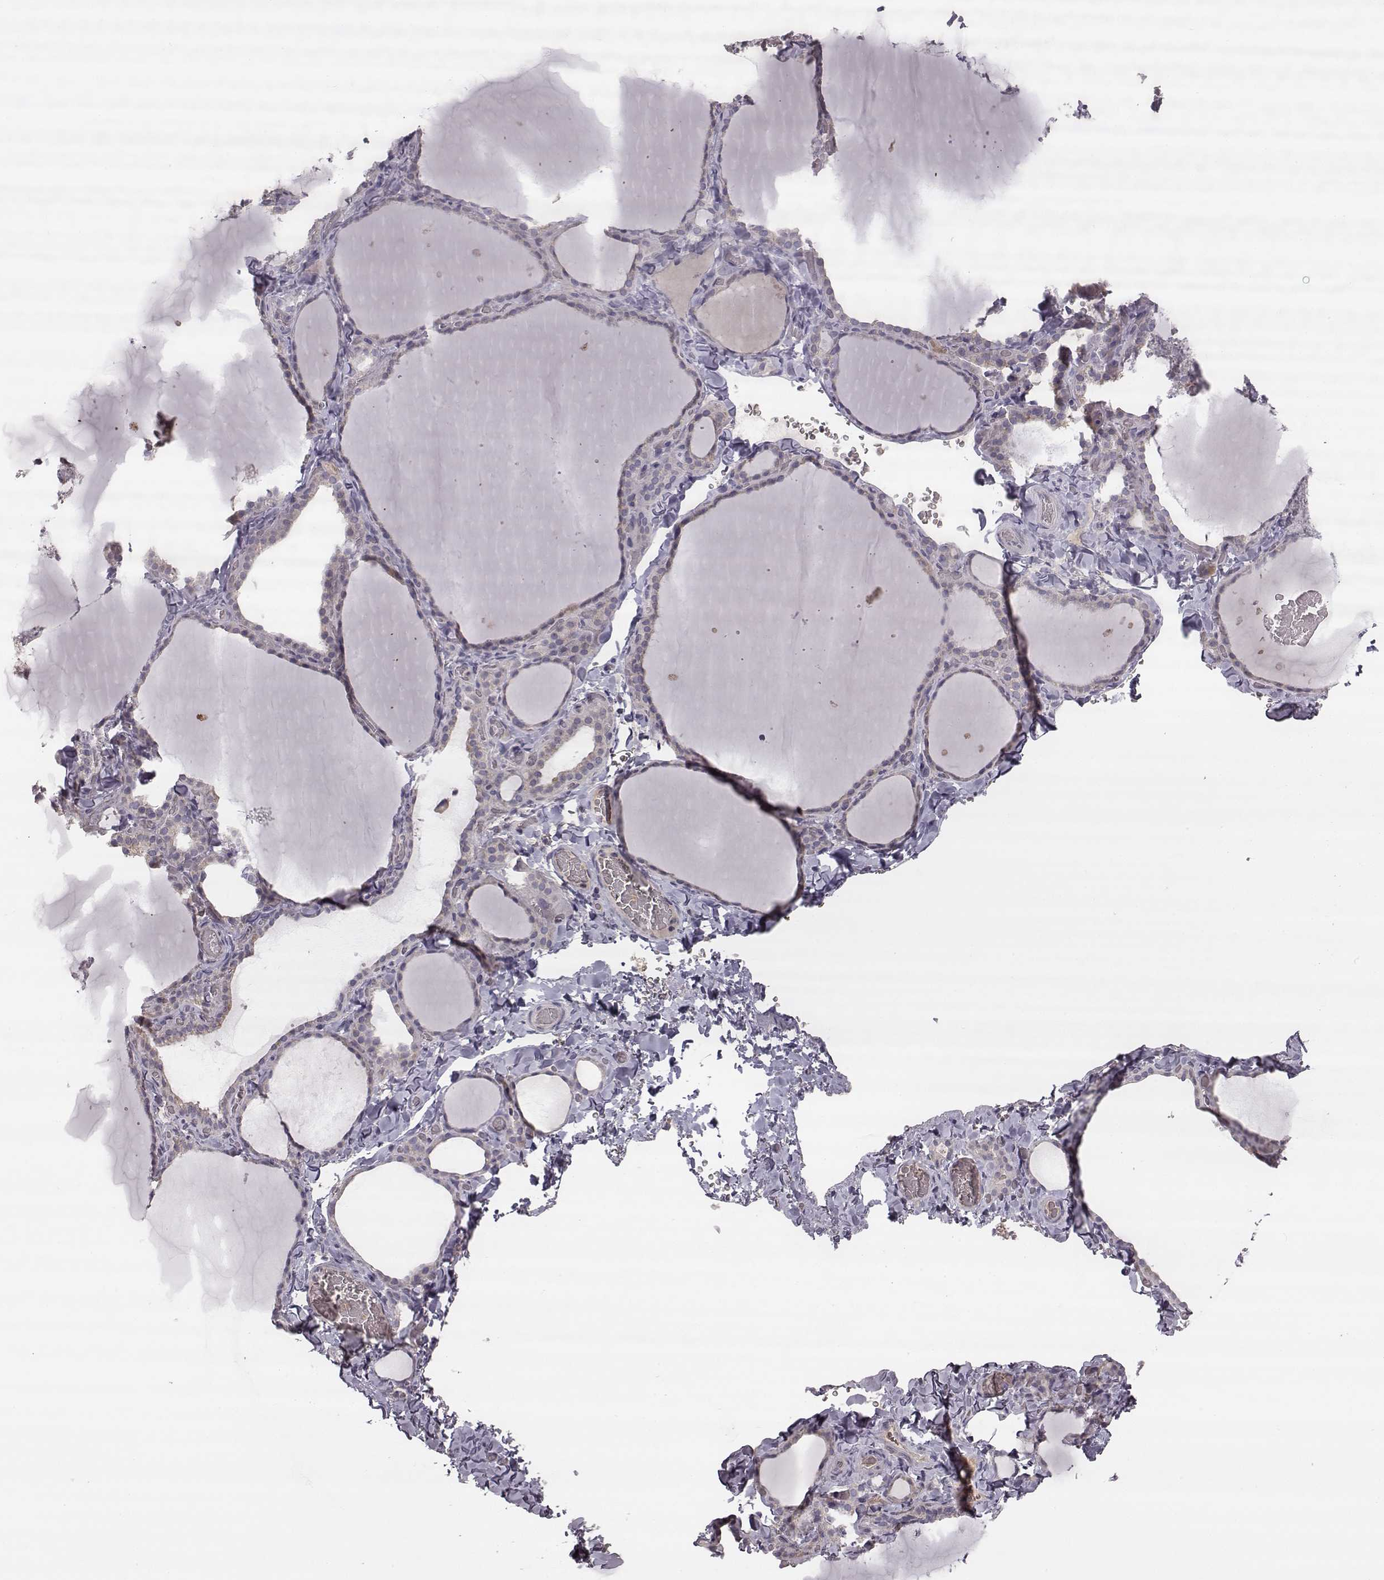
{"staining": {"intensity": "negative", "quantity": "none", "location": "none"}, "tissue": "thyroid gland", "cell_type": "Glandular cells", "image_type": "normal", "snomed": [{"axis": "morphology", "description": "Normal tissue, NOS"}, {"axis": "topography", "description": "Thyroid gland"}], "caption": "DAB immunohistochemical staining of benign human thyroid gland shows no significant positivity in glandular cells.", "gene": "TLX3", "patient": {"sex": "female", "age": 22}}